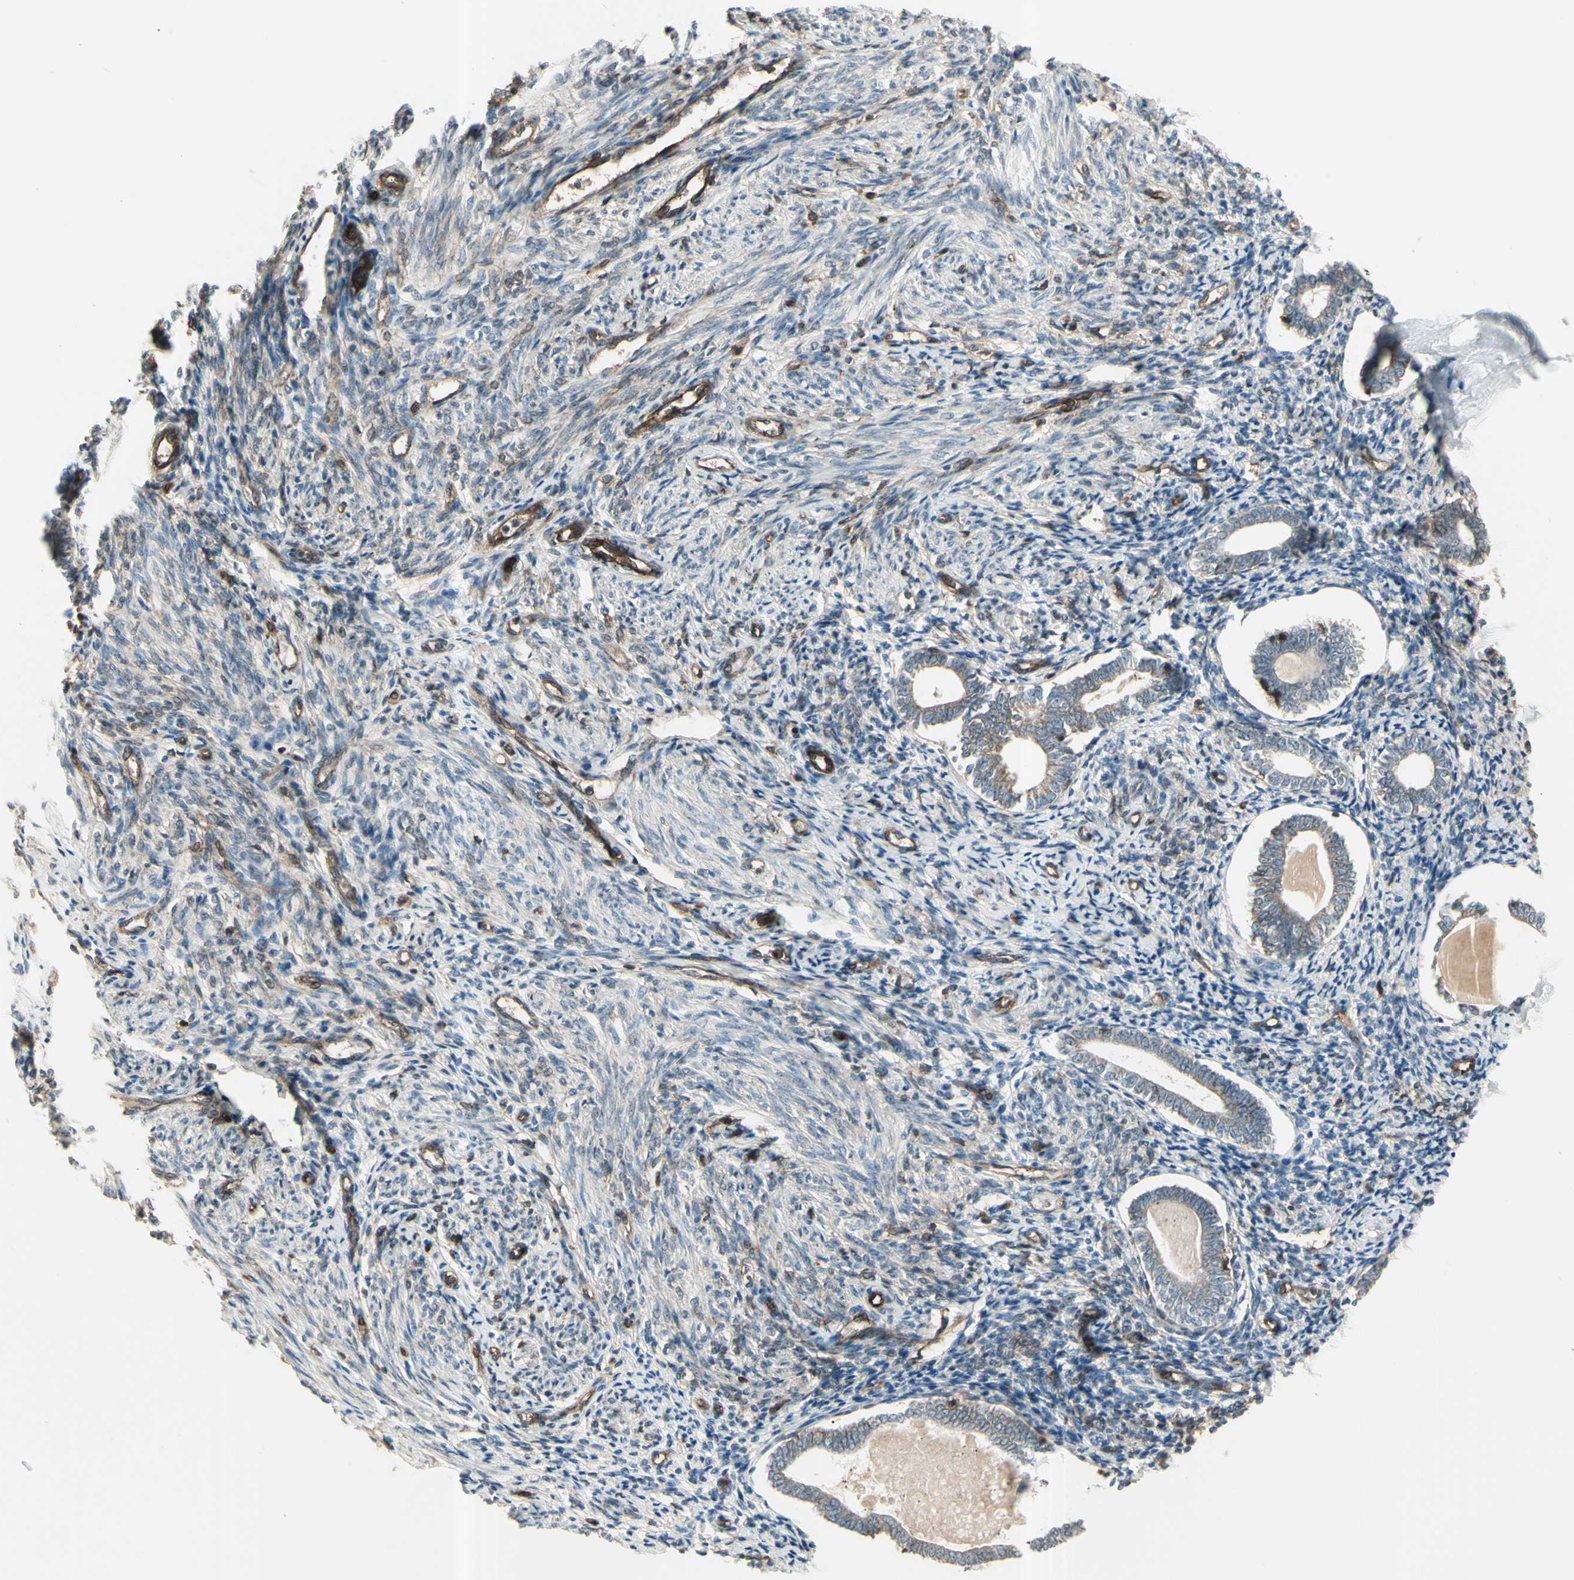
{"staining": {"intensity": "moderate", "quantity": "25%-75%", "location": "cytoplasmic/membranous"}, "tissue": "endometrium", "cell_type": "Cells in endometrial stroma", "image_type": "normal", "snomed": [{"axis": "morphology", "description": "Normal tissue, NOS"}, {"axis": "topography", "description": "Endometrium"}], "caption": "Protein staining of normal endometrium exhibits moderate cytoplasmic/membranous staining in approximately 25%-75% of cells in endometrial stroma.", "gene": "FXYD5", "patient": {"sex": "female", "age": 71}}